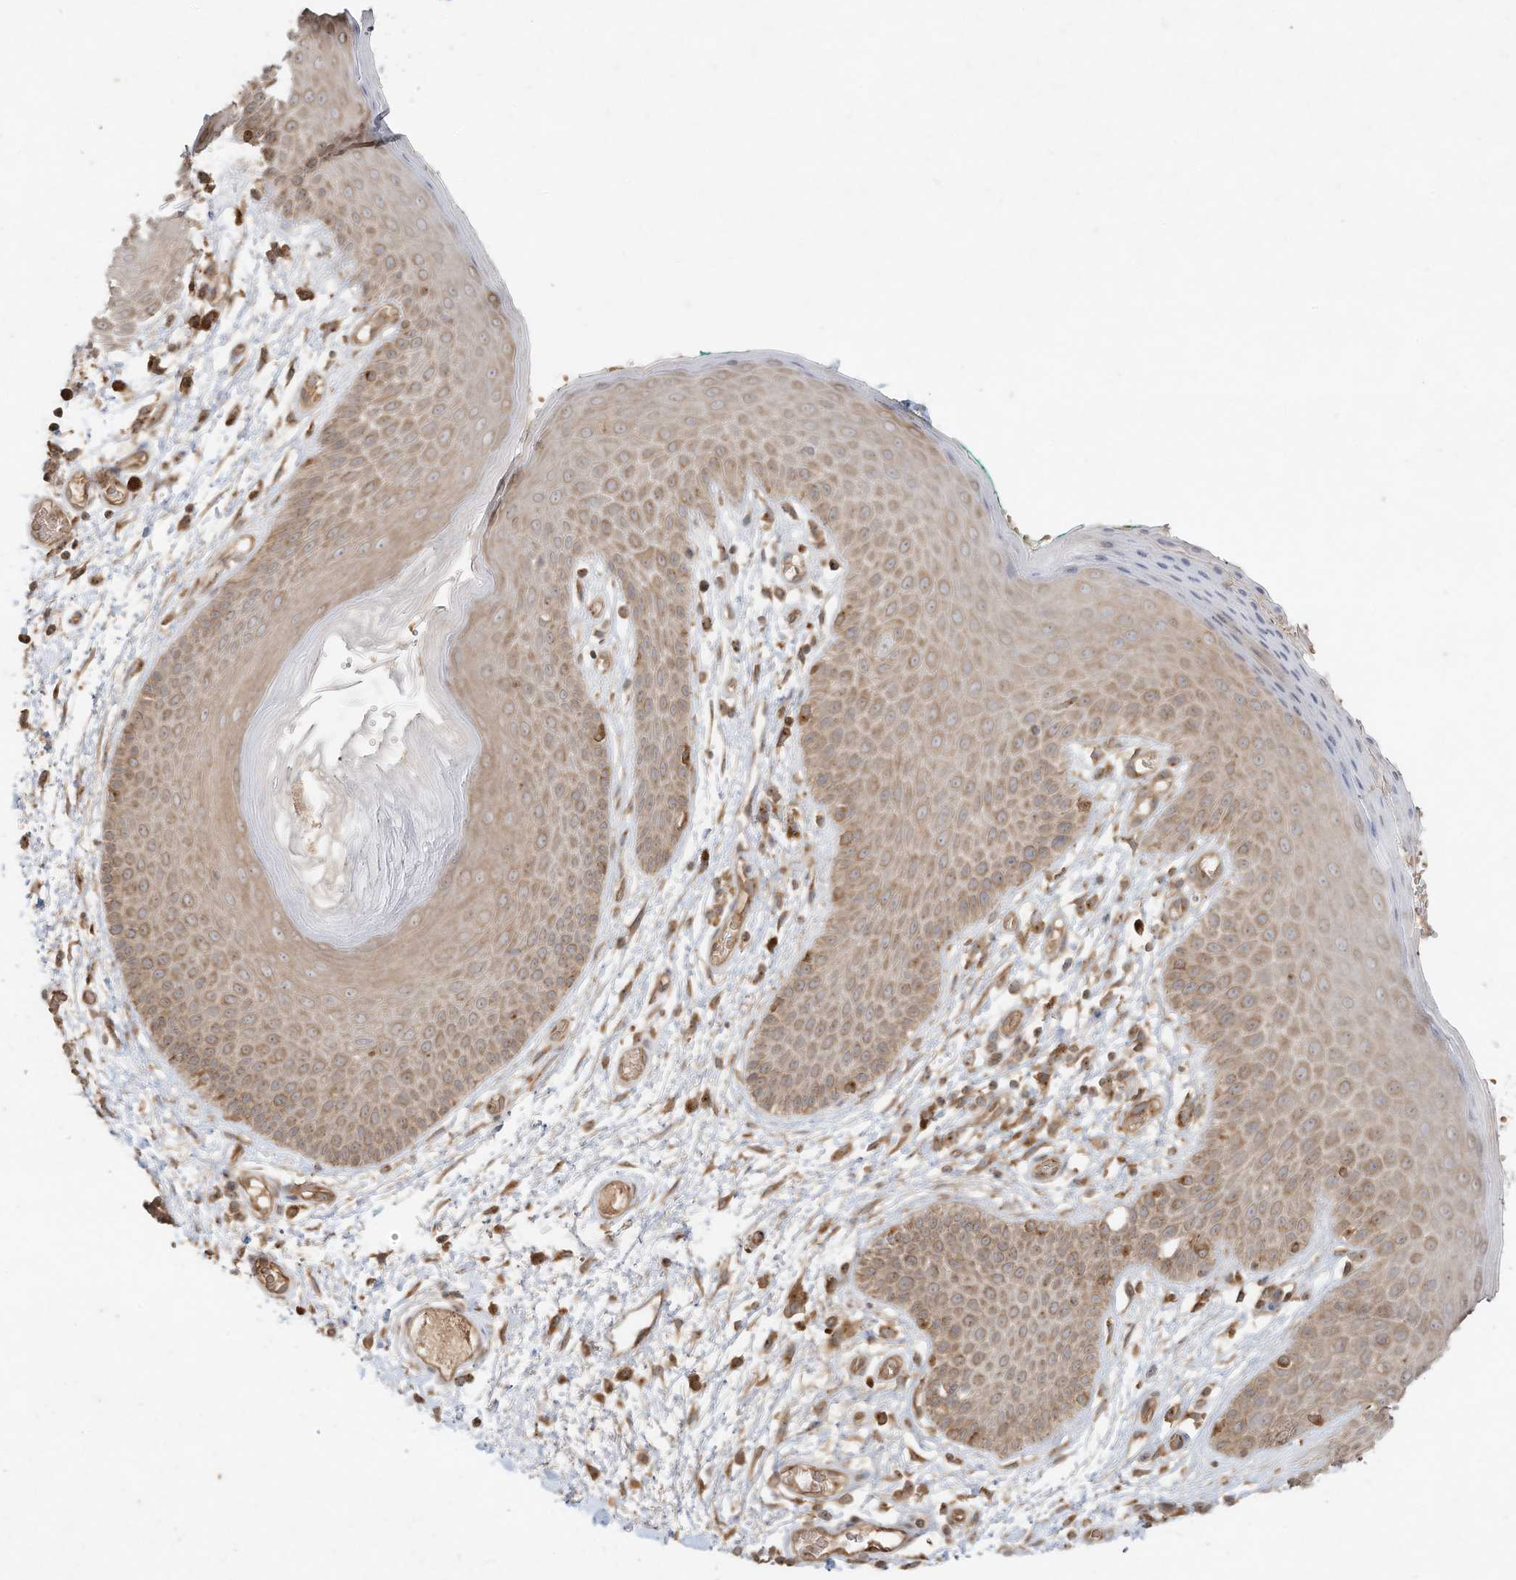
{"staining": {"intensity": "moderate", "quantity": "25%-75%", "location": "cytoplasmic/membranous"}, "tissue": "skin", "cell_type": "Epidermal cells", "image_type": "normal", "snomed": [{"axis": "morphology", "description": "Normal tissue, NOS"}, {"axis": "topography", "description": "Anal"}], "caption": "Unremarkable skin was stained to show a protein in brown. There is medium levels of moderate cytoplasmic/membranous positivity in approximately 25%-75% of epidermal cells.", "gene": "DYNC1I2", "patient": {"sex": "male", "age": 74}}